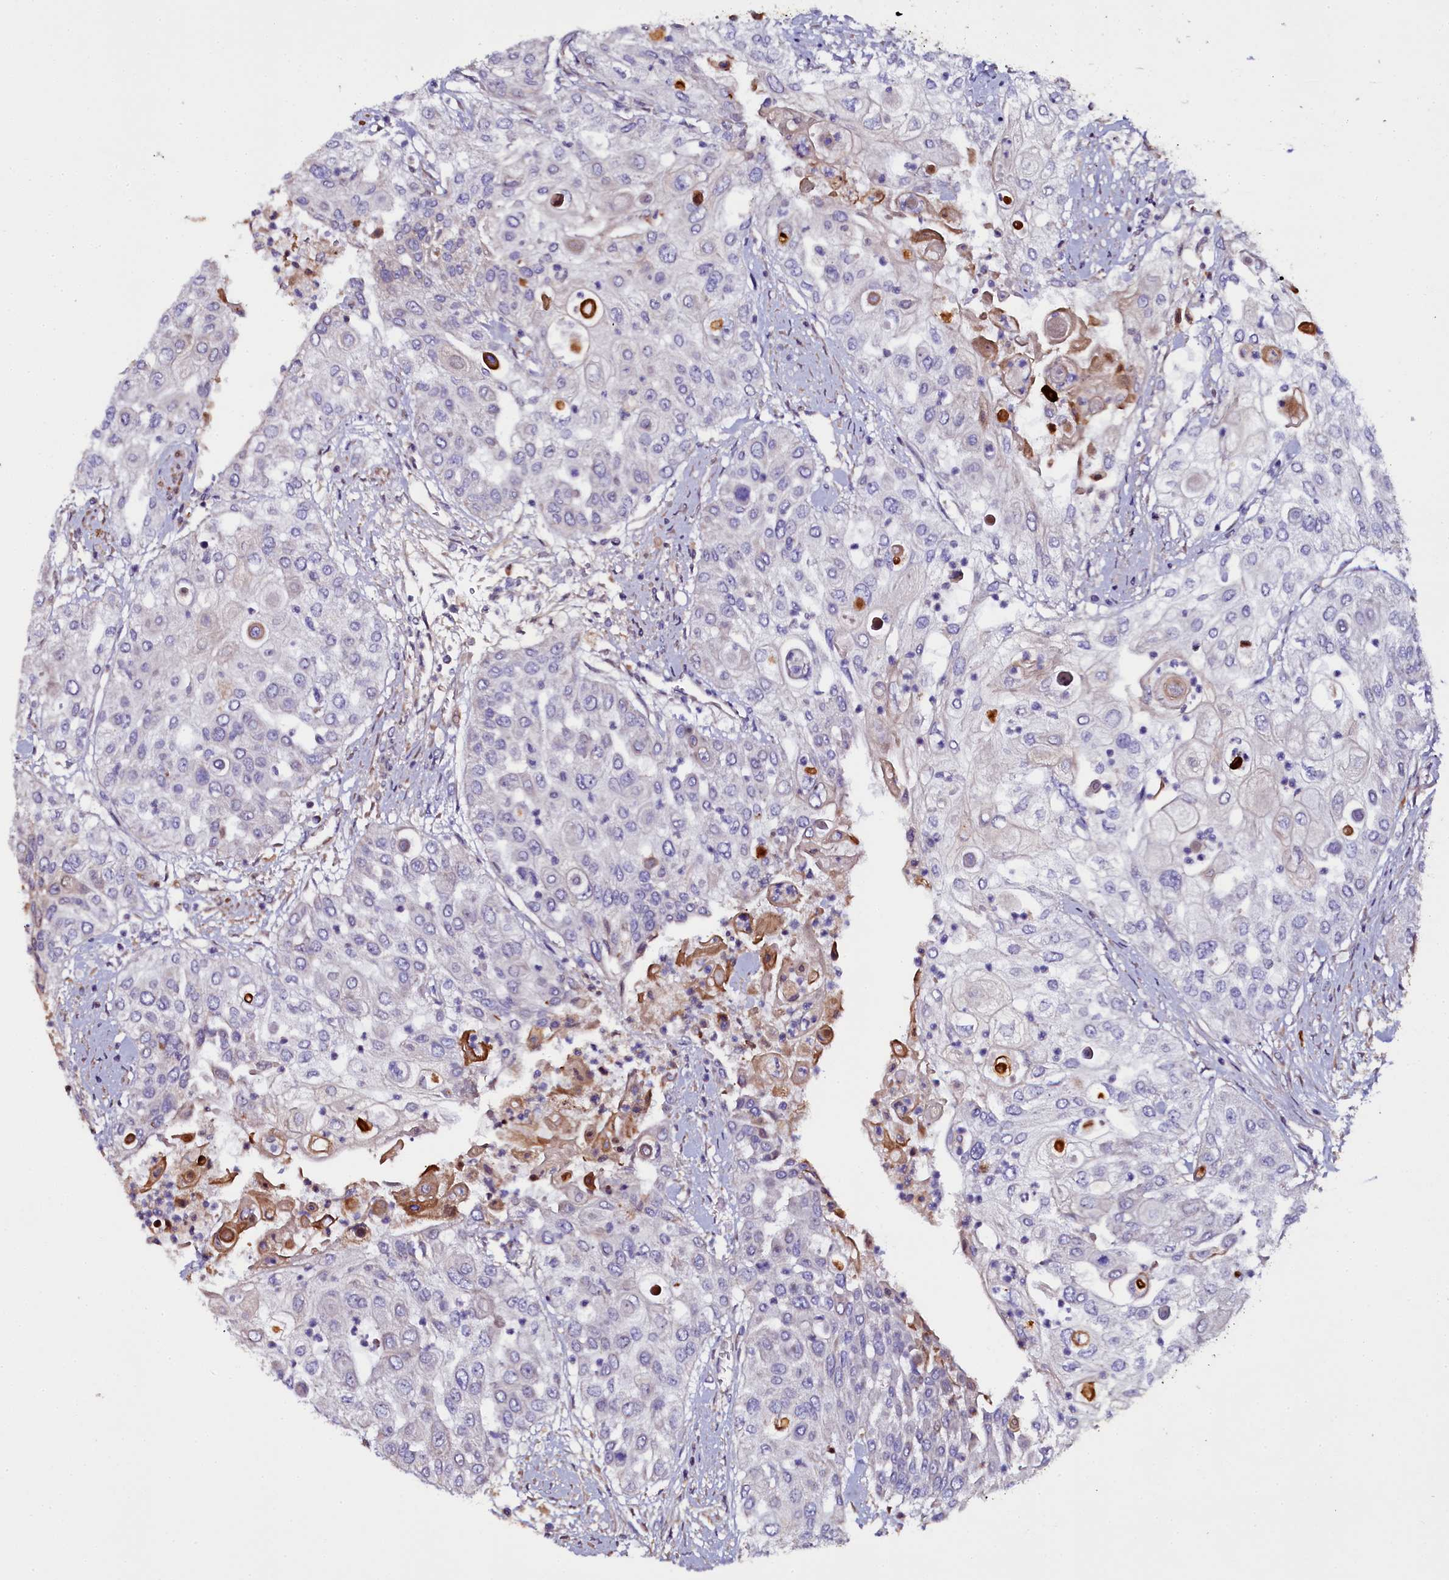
{"staining": {"intensity": "negative", "quantity": "none", "location": "none"}, "tissue": "urothelial cancer", "cell_type": "Tumor cells", "image_type": "cancer", "snomed": [{"axis": "morphology", "description": "Urothelial carcinoma, High grade"}, {"axis": "topography", "description": "Urinary bladder"}], "caption": "An immunohistochemistry image of urothelial cancer is shown. There is no staining in tumor cells of urothelial cancer. (Immunohistochemistry, brightfield microscopy, high magnification).", "gene": "NAA80", "patient": {"sex": "female", "age": 79}}